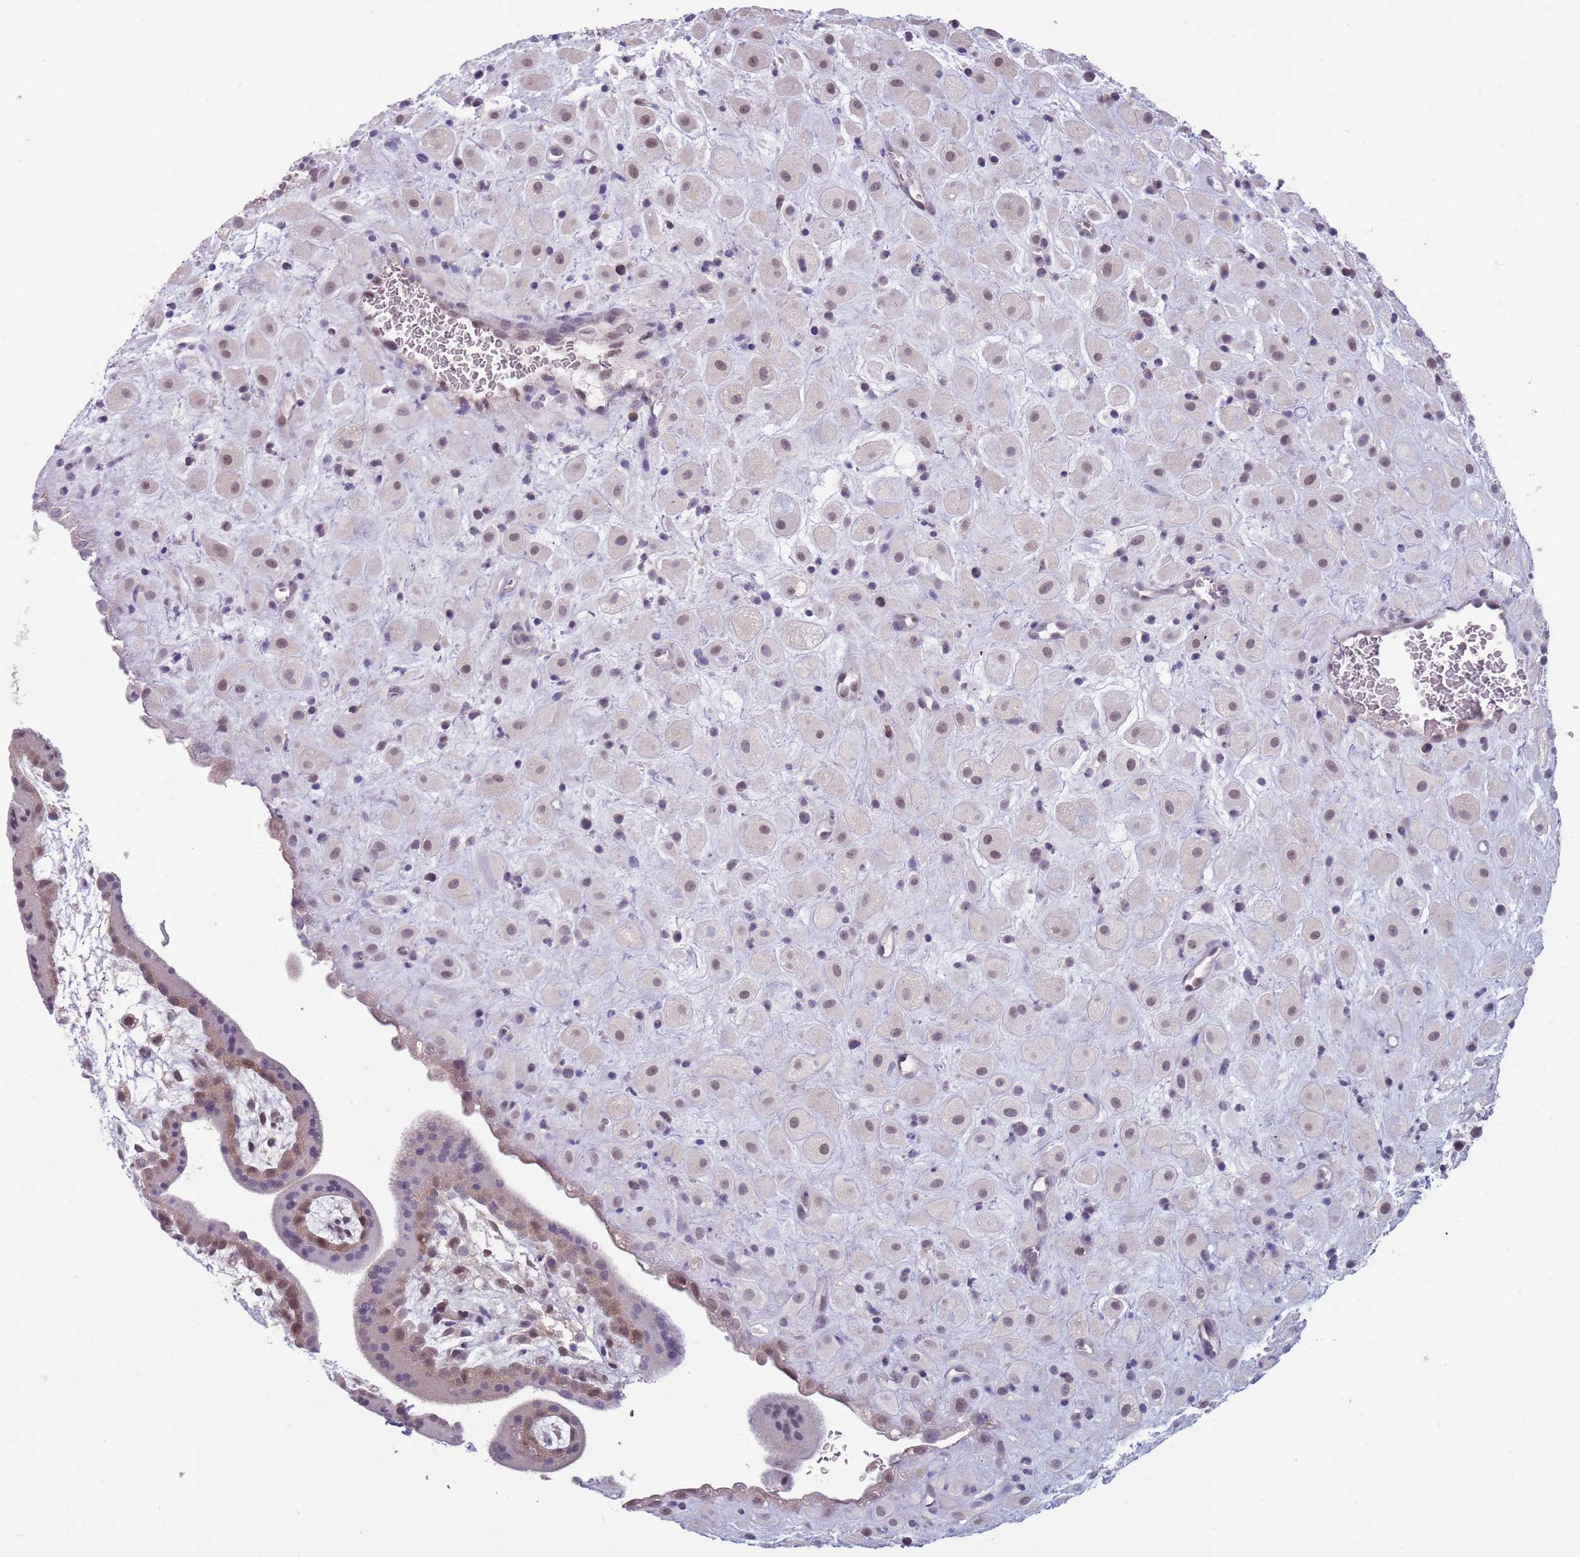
{"staining": {"intensity": "weak", "quantity": ">75%", "location": "nuclear"}, "tissue": "placenta", "cell_type": "Decidual cells", "image_type": "normal", "snomed": [{"axis": "morphology", "description": "Normal tissue, NOS"}, {"axis": "topography", "description": "Placenta"}], "caption": "Protein expression analysis of unremarkable placenta exhibits weak nuclear expression in about >75% of decidual cells. (Stains: DAB in brown, nuclei in blue, Microscopy: brightfield microscopy at high magnification).", "gene": "CLNS1A", "patient": {"sex": "female", "age": 35}}